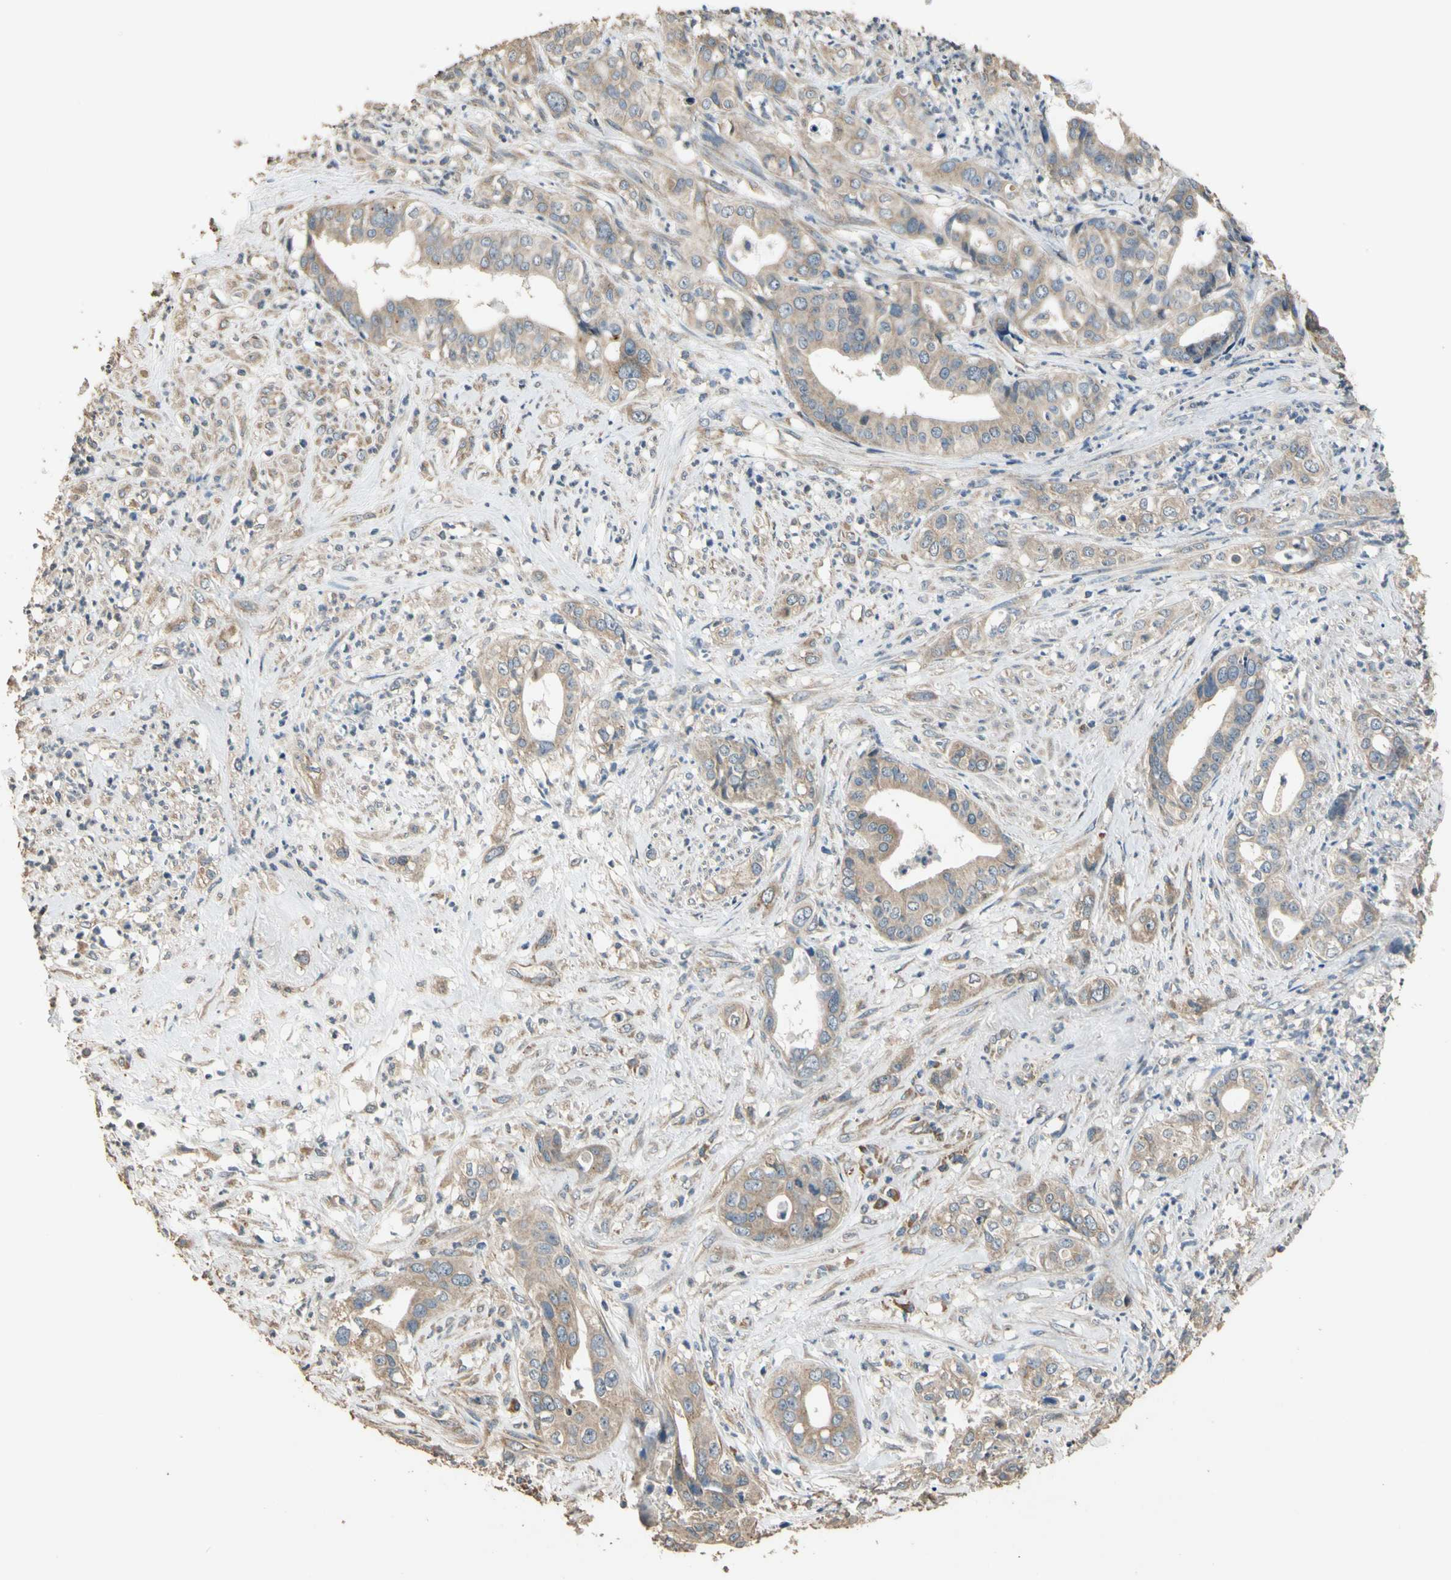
{"staining": {"intensity": "moderate", "quantity": ">75%", "location": "cytoplasmic/membranous"}, "tissue": "liver cancer", "cell_type": "Tumor cells", "image_type": "cancer", "snomed": [{"axis": "morphology", "description": "Cholangiocarcinoma"}, {"axis": "topography", "description": "Liver"}], "caption": "Approximately >75% of tumor cells in cholangiocarcinoma (liver) show moderate cytoplasmic/membranous protein staining as visualized by brown immunohistochemical staining.", "gene": "STX18", "patient": {"sex": "female", "age": 61}}